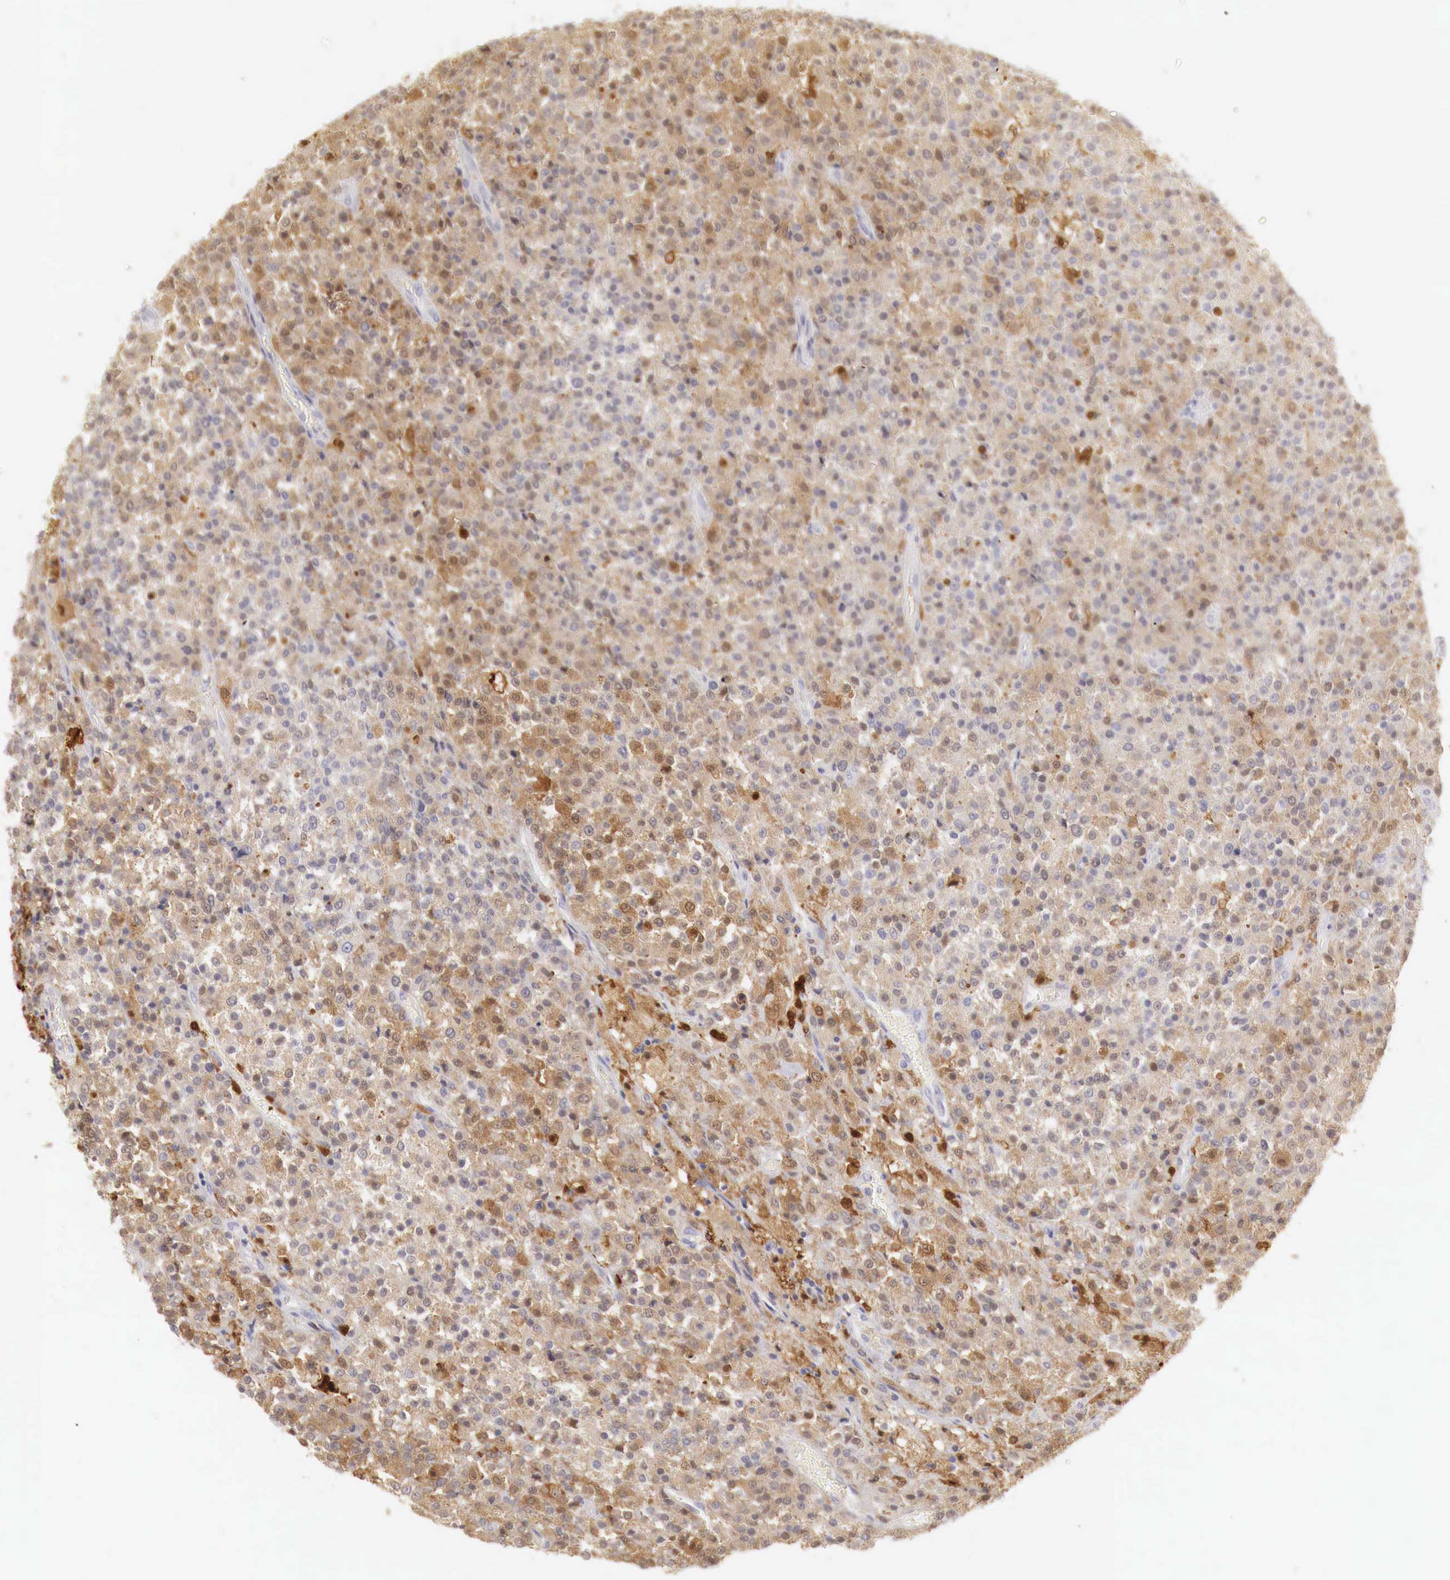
{"staining": {"intensity": "weak", "quantity": "25%-75%", "location": "cytoplasmic/membranous,nuclear"}, "tissue": "testis cancer", "cell_type": "Tumor cells", "image_type": "cancer", "snomed": [{"axis": "morphology", "description": "Seminoma, NOS"}, {"axis": "topography", "description": "Testis"}], "caption": "Brown immunohistochemical staining in seminoma (testis) exhibits weak cytoplasmic/membranous and nuclear positivity in approximately 25%-75% of tumor cells.", "gene": "RENBP", "patient": {"sex": "male", "age": 59}}